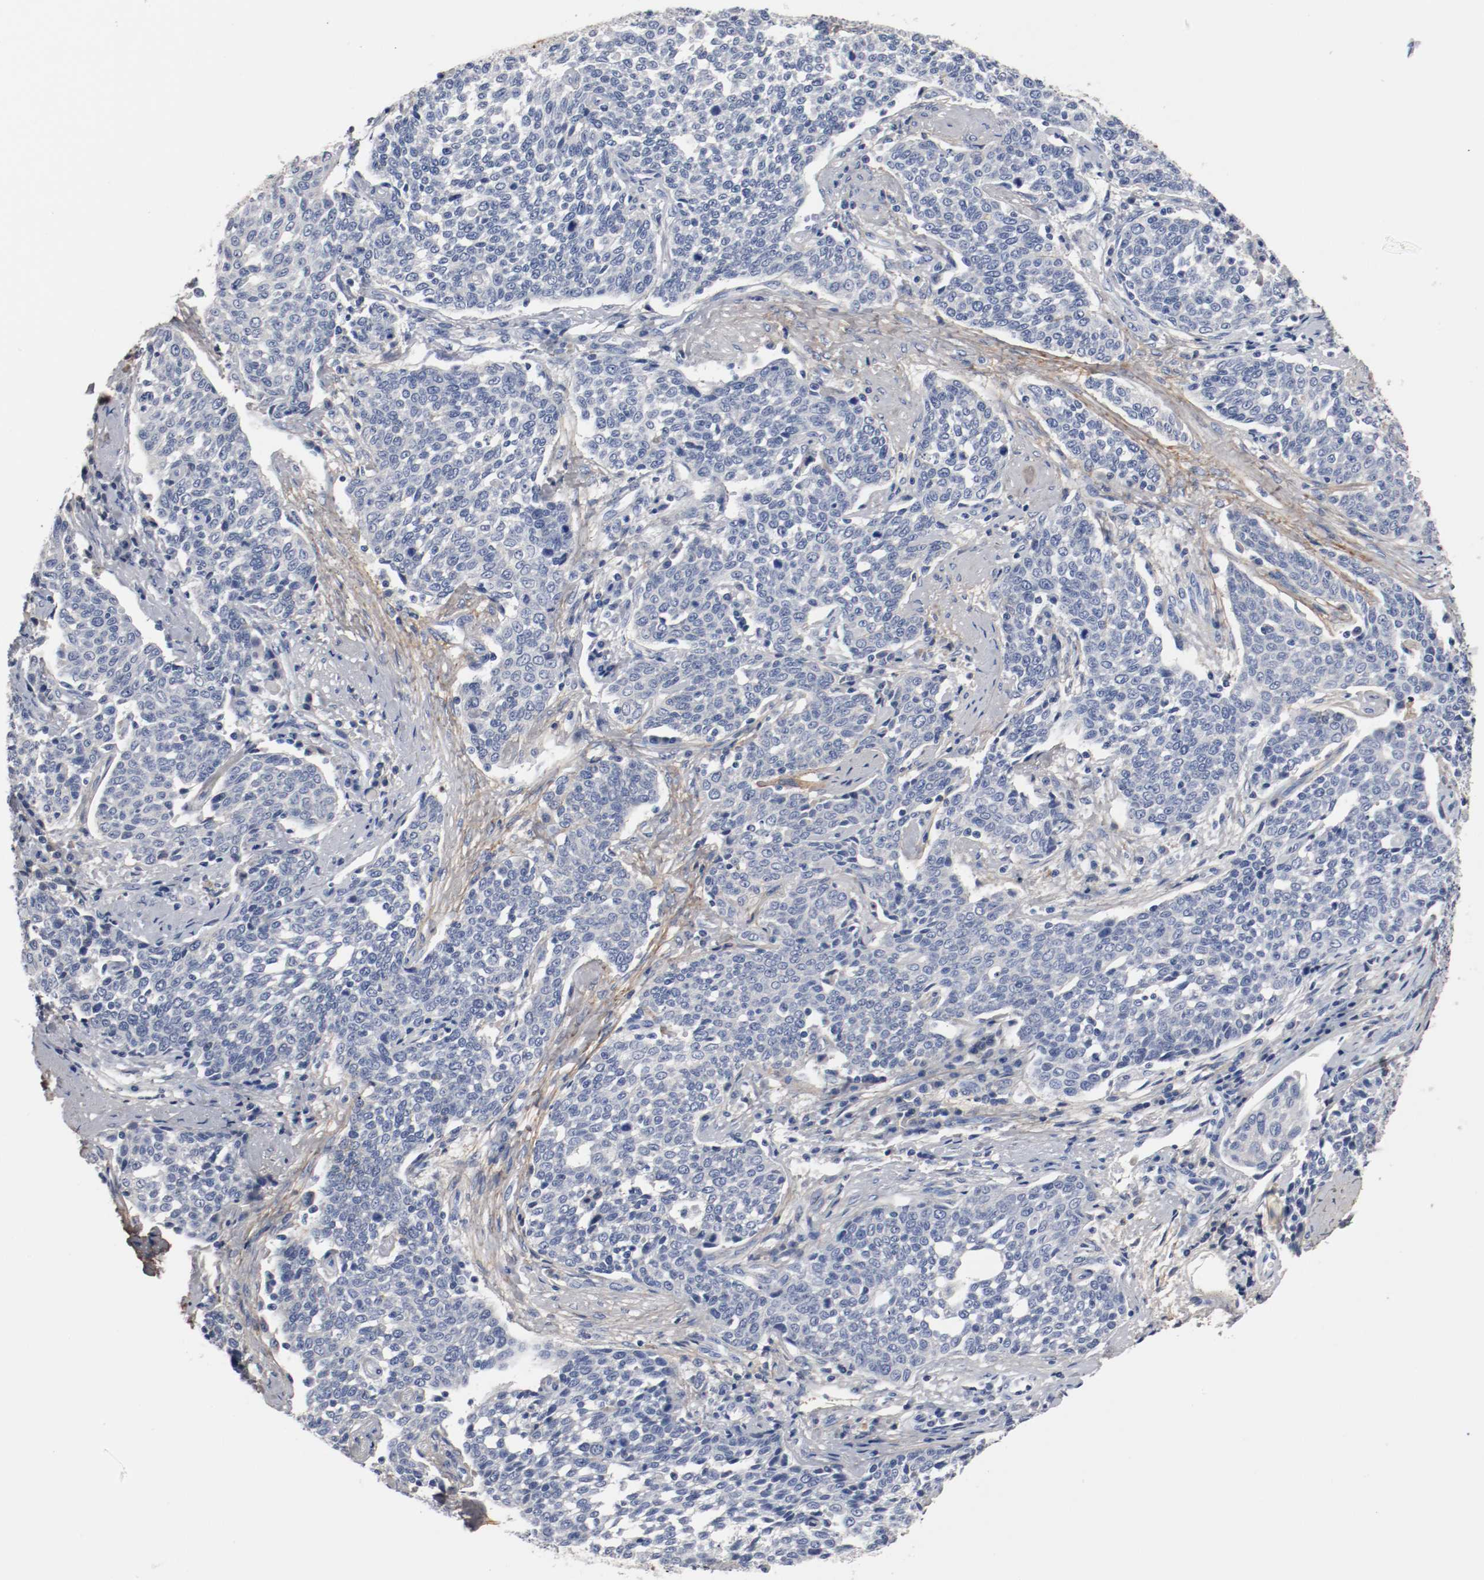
{"staining": {"intensity": "negative", "quantity": "none", "location": "none"}, "tissue": "cervical cancer", "cell_type": "Tumor cells", "image_type": "cancer", "snomed": [{"axis": "morphology", "description": "Squamous cell carcinoma, NOS"}, {"axis": "topography", "description": "Cervix"}], "caption": "DAB immunohistochemical staining of human cervical cancer (squamous cell carcinoma) shows no significant positivity in tumor cells.", "gene": "TNC", "patient": {"sex": "female", "age": 34}}